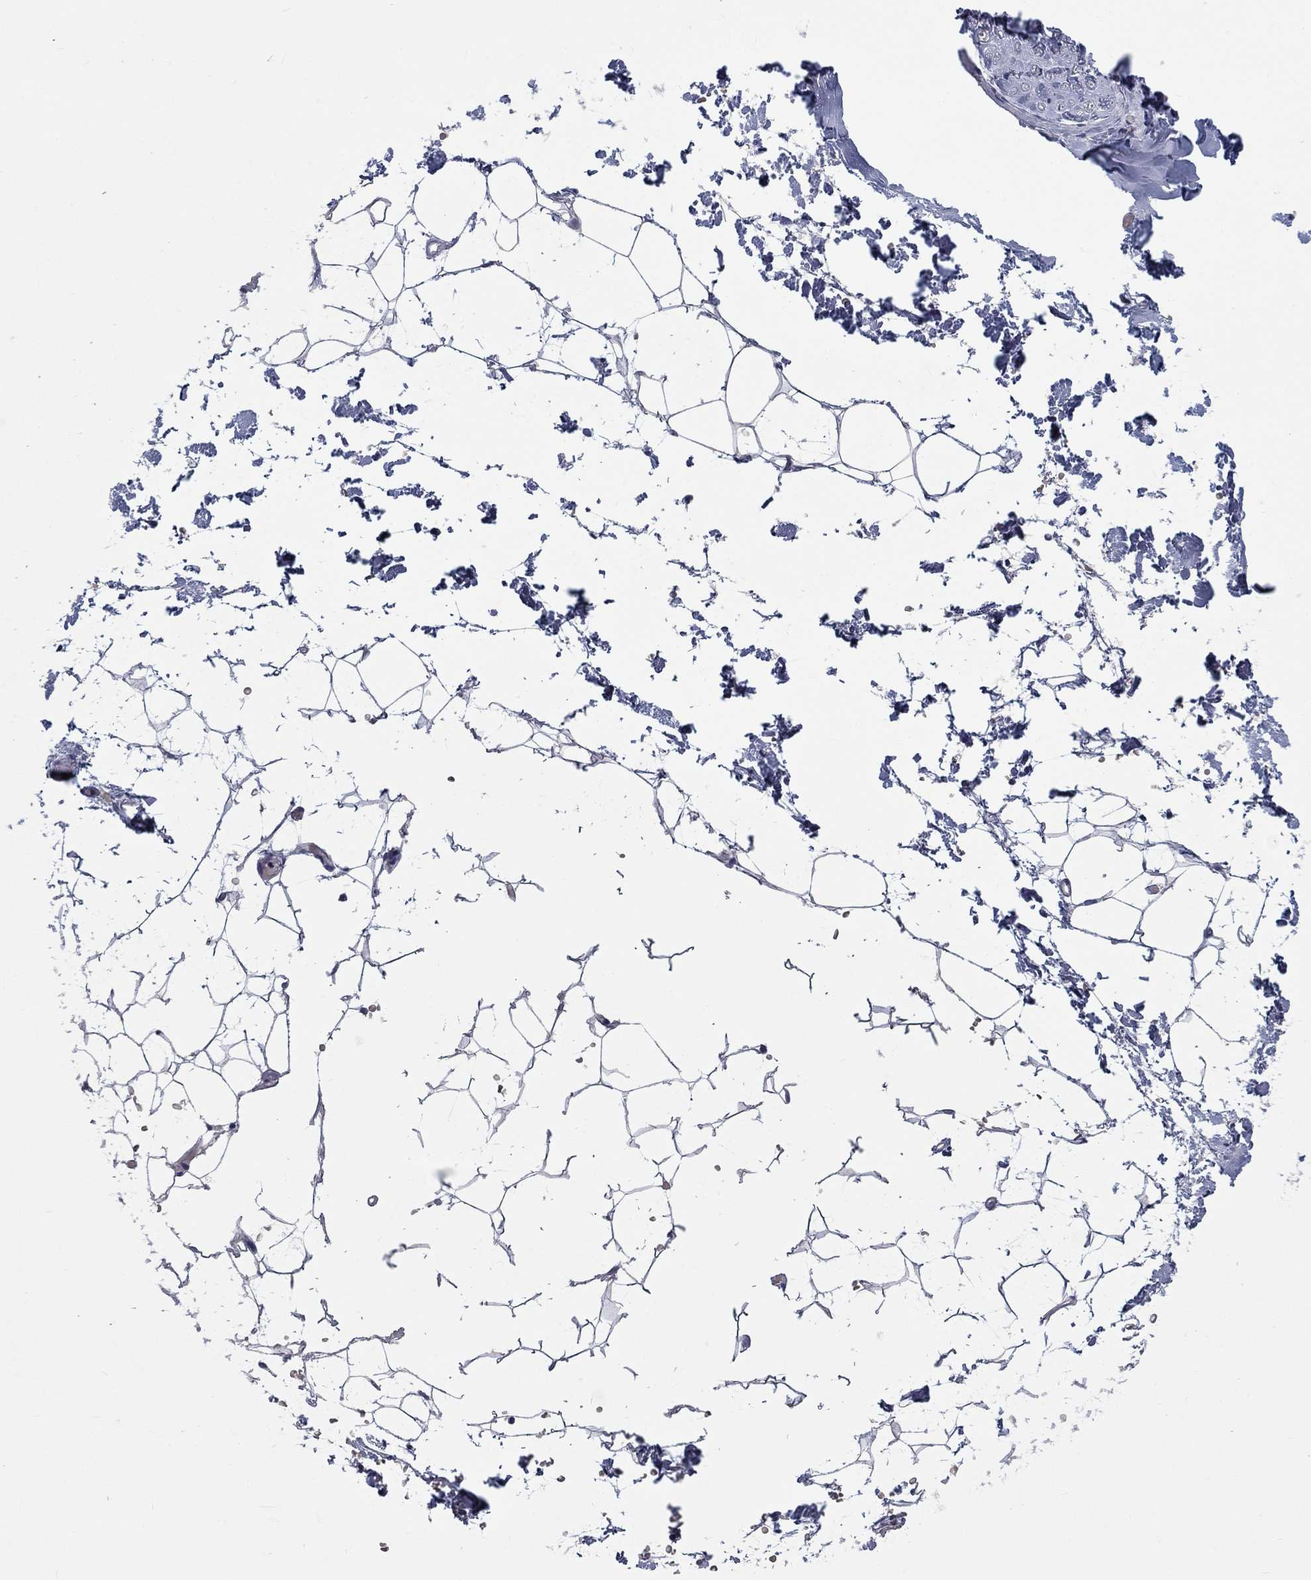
{"staining": {"intensity": "negative", "quantity": "none", "location": "none"}, "tissue": "adipose tissue", "cell_type": "Adipocytes", "image_type": "normal", "snomed": [{"axis": "morphology", "description": "Normal tissue, NOS"}, {"axis": "topography", "description": "Skin"}, {"axis": "topography", "description": "Peripheral nerve tissue"}], "caption": "Human adipose tissue stained for a protein using IHC reveals no expression in adipocytes.", "gene": "ELAVL4", "patient": {"sex": "female", "age": 56}}